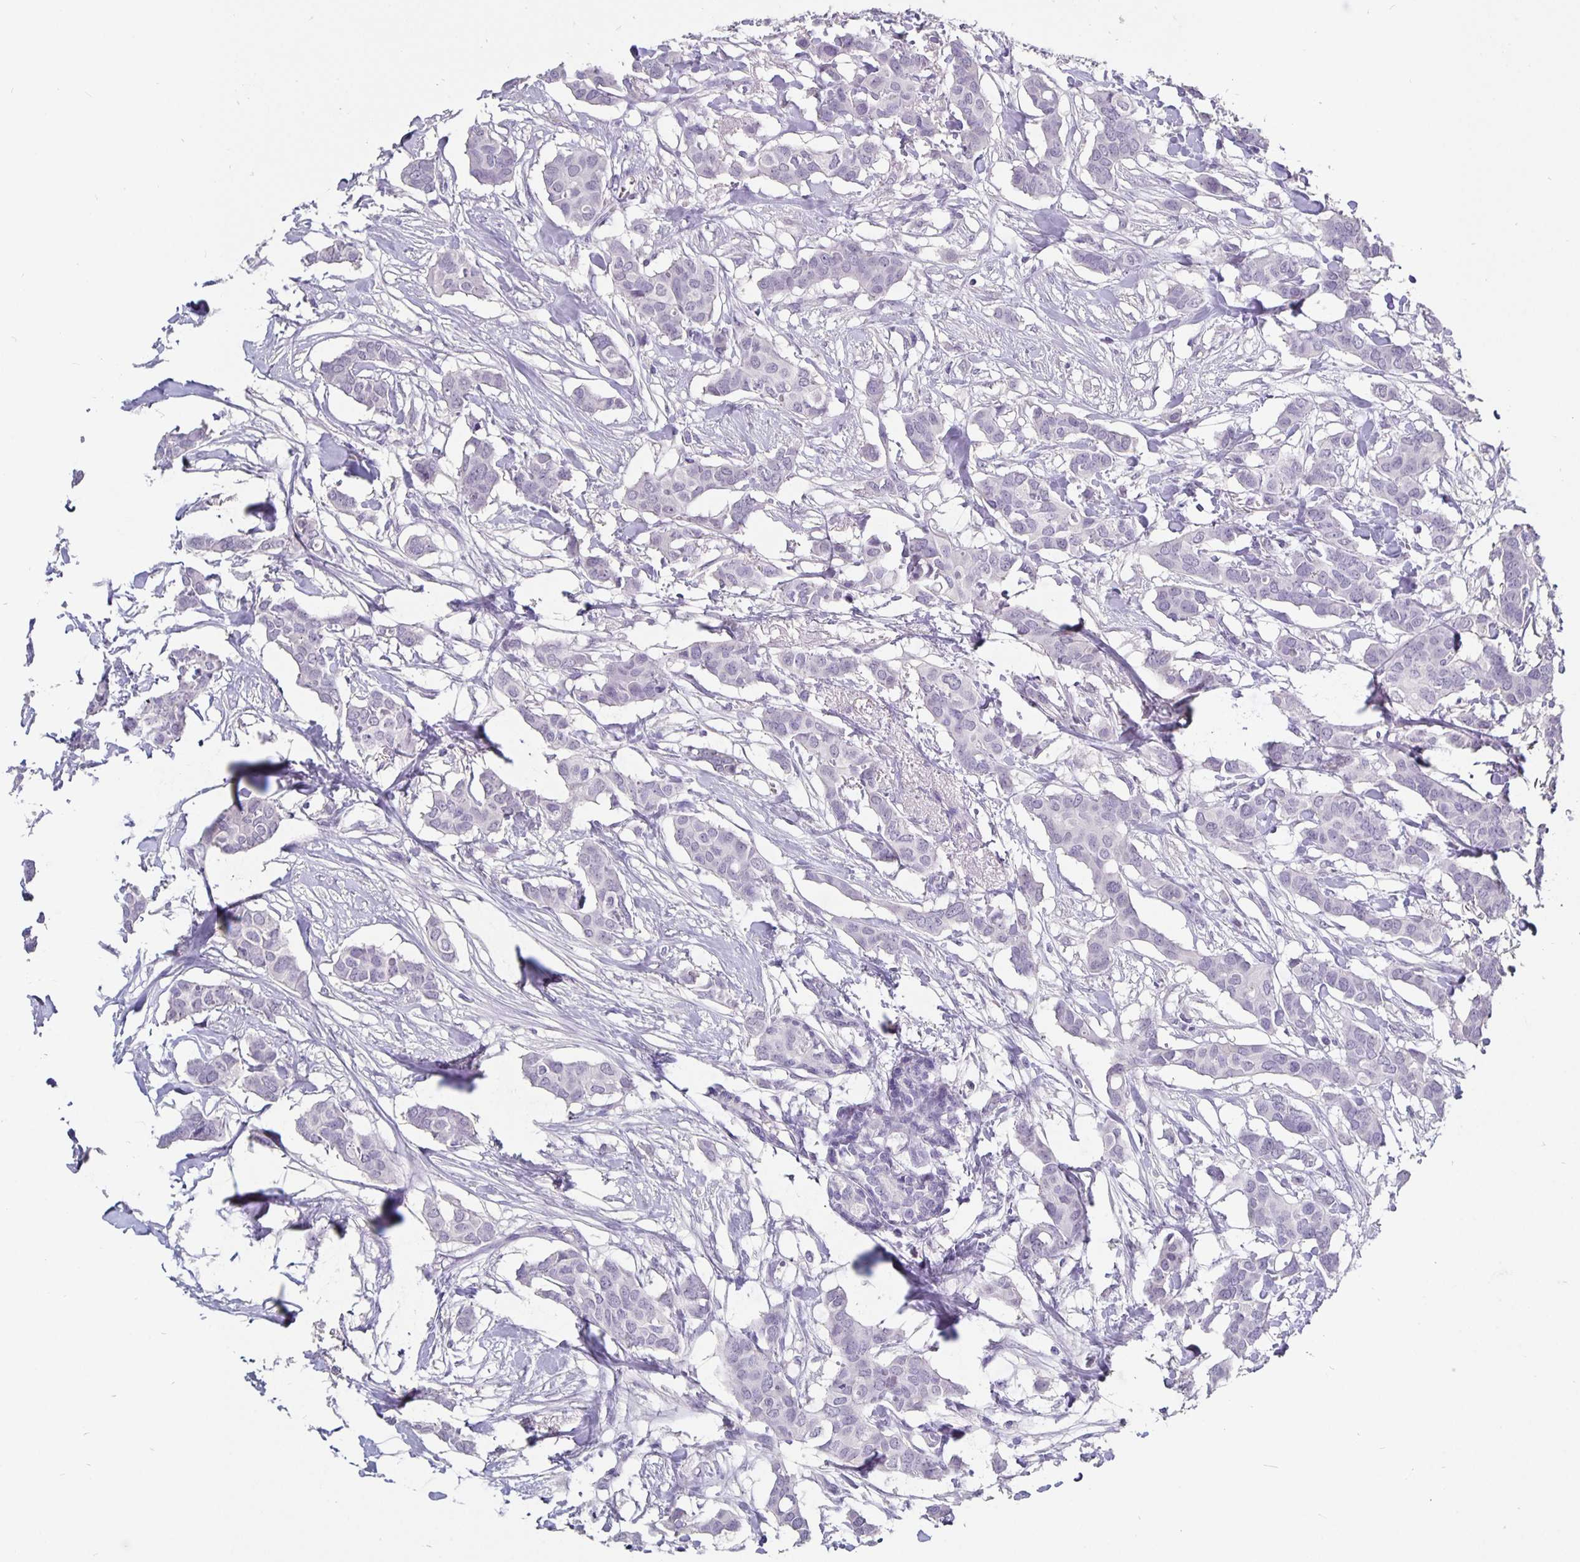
{"staining": {"intensity": "negative", "quantity": "none", "location": "none"}, "tissue": "breast cancer", "cell_type": "Tumor cells", "image_type": "cancer", "snomed": [{"axis": "morphology", "description": "Duct carcinoma"}, {"axis": "topography", "description": "Breast"}], "caption": "IHC histopathology image of neoplastic tissue: human breast cancer (intraductal carcinoma) stained with DAB (3,3'-diaminobenzidine) exhibits no significant protein positivity in tumor cells.", "gene": "ODF3B", "patient": {"sex": "female", "age": 62}}